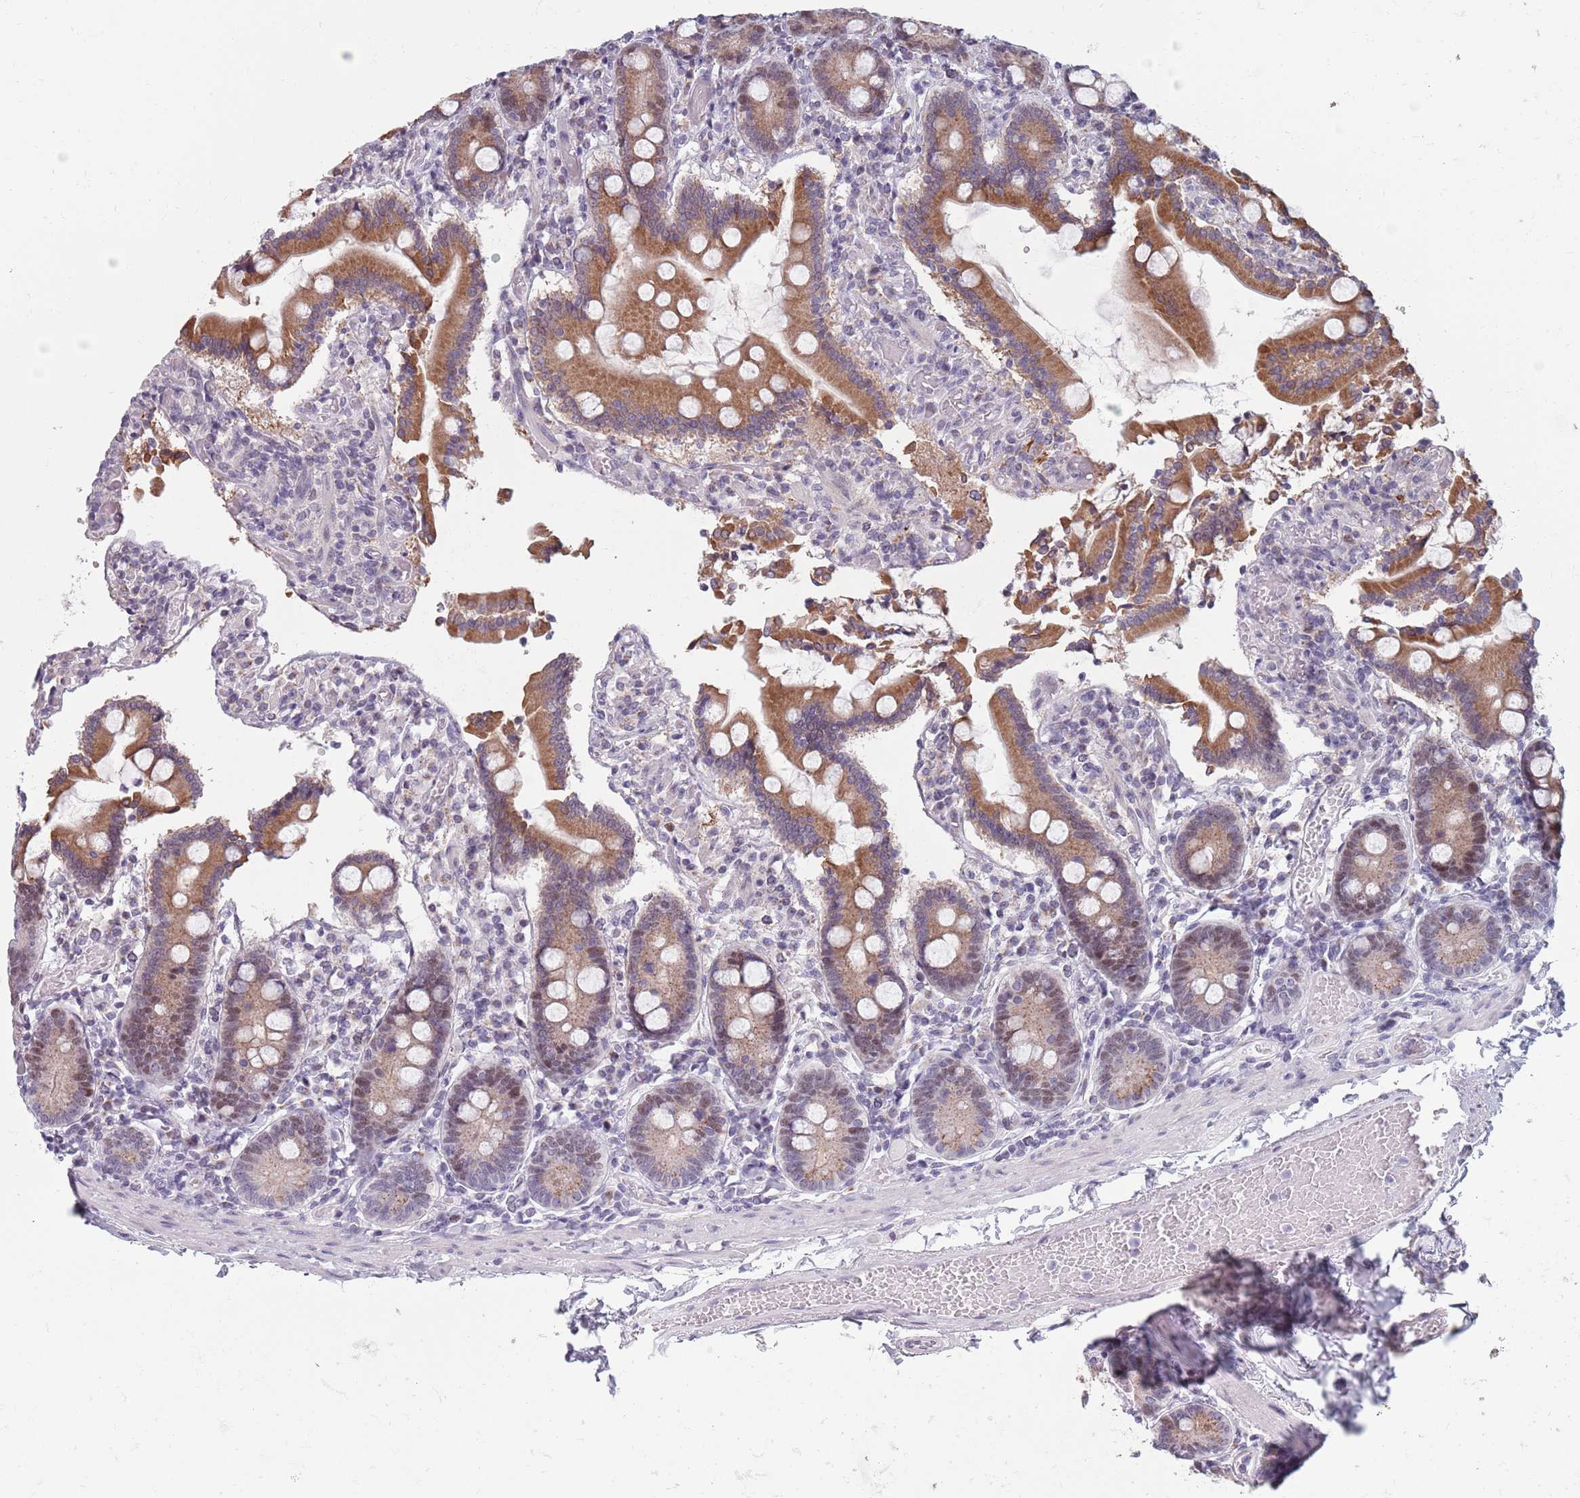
{"staining": {"intensity": "moderate", "quantity": ">75%", "location": "cytoplasmic/membranous,nuclear"}, "tissue": "duodenum", "cell_type": "Glandular cells", "image_type": "normal", "snomed": [{"axis": "morphology", "description": "Normal tissue, NOS"}, {"axis": "topography", "description": "Duodenum"}], "caption": "Duodenum stained with IHC displays moderate cytoplasmic/membranous,nuclear positivity in approximately >75% of glandular cells. The protein of interest is stained brown, and the nuclei are stained in blue (DAB IHC with brightfield microscopy, high magnification).", "gene": "ZKSCAN2", "patient": {"sex": "male", "age": 55}}